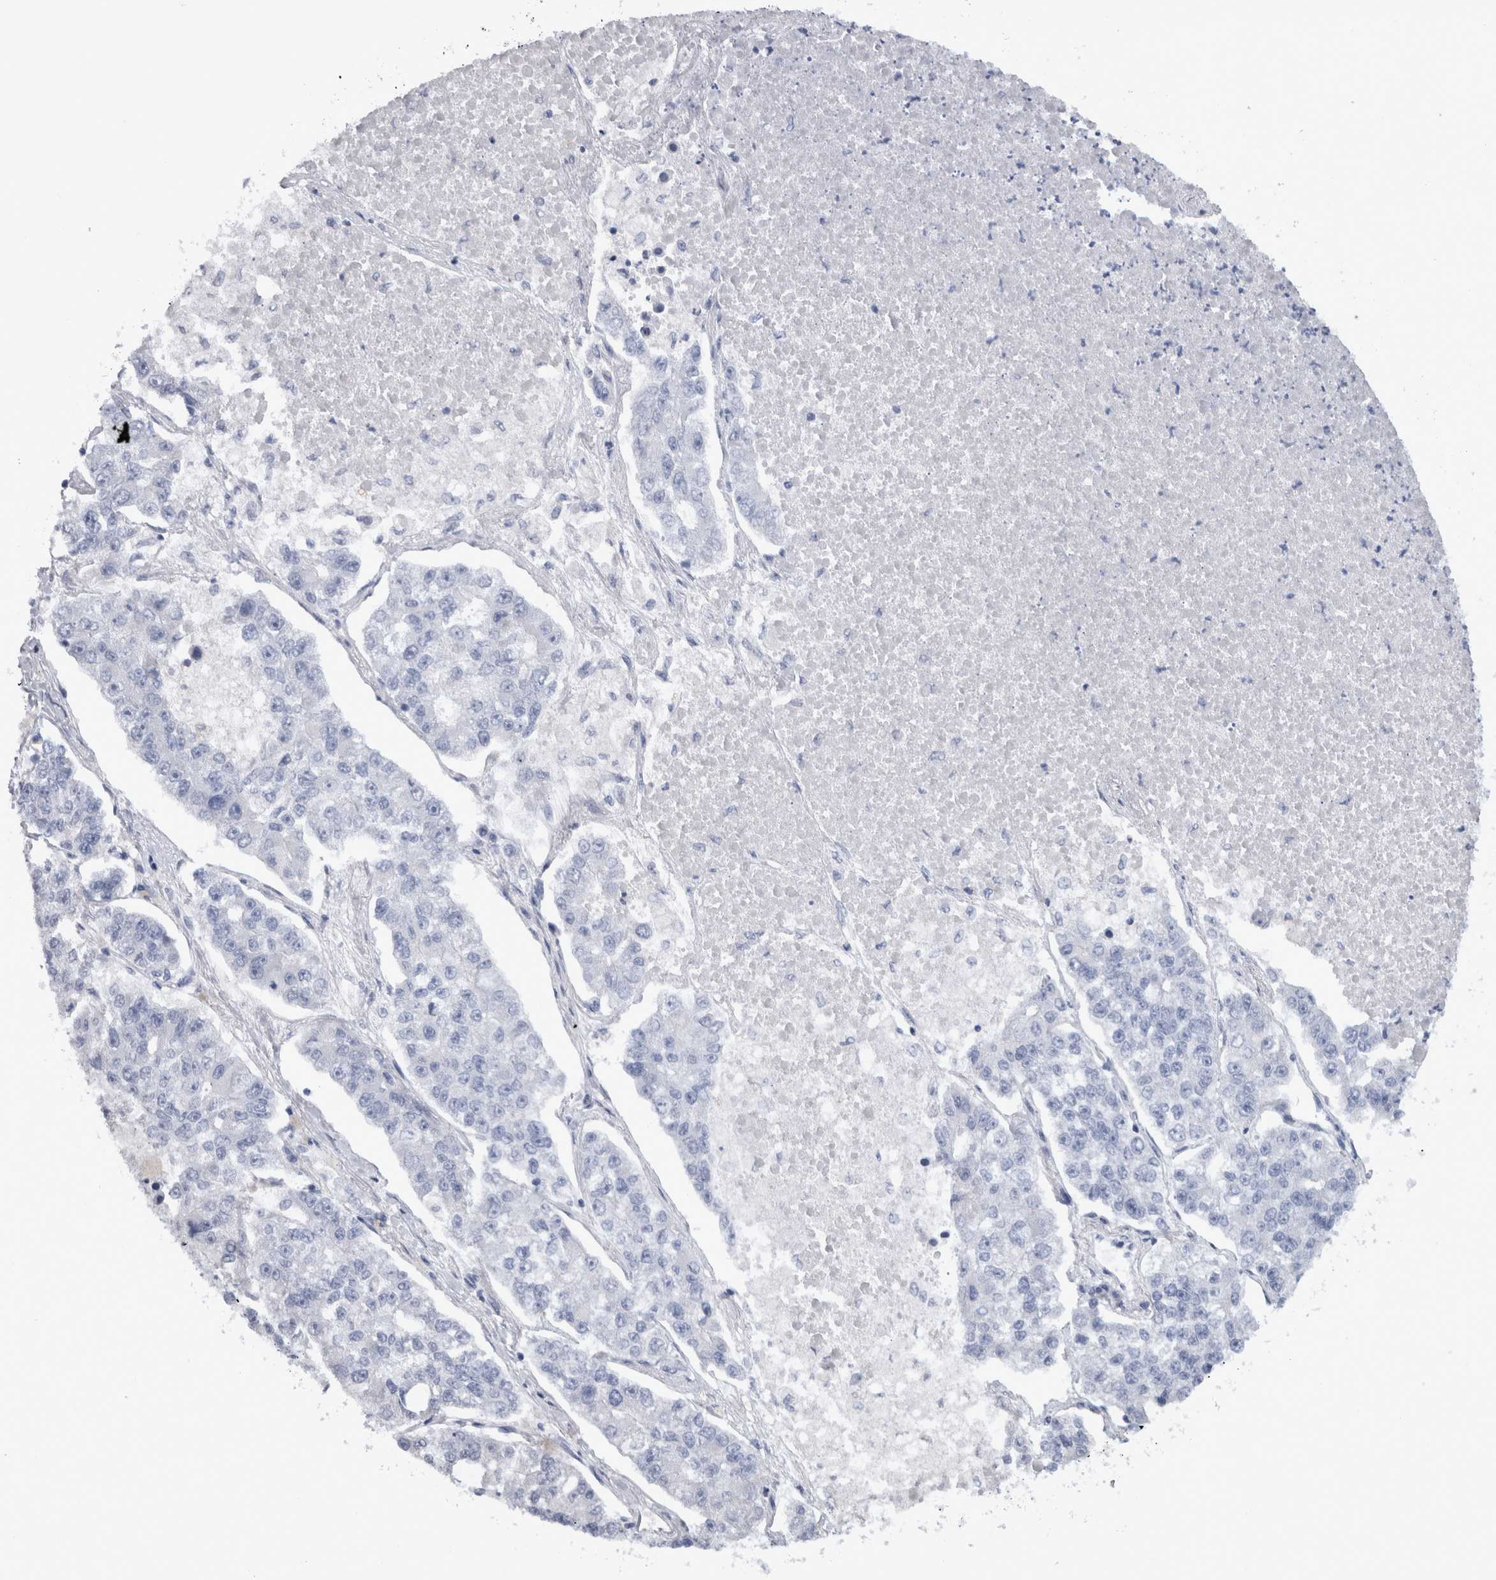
{"staining": {"intensity": "negative", "quantity": "none", "location": "none"}, "tissue": "lung cancer", "cell_type": "Tumor cells", "image_type": "cancer", "snomed": [{"axis": "morphology", "description": "Adenocarcinoma, NOS"}, {"axis": "topography", "description": "Lung"}], "caption": "Immunohistochemical staining of human adenocarcinoma (lung) displays no significant expression in tumor cells.", "gene": "PAX5", "patient": {"sex": "male", "age": 49}}